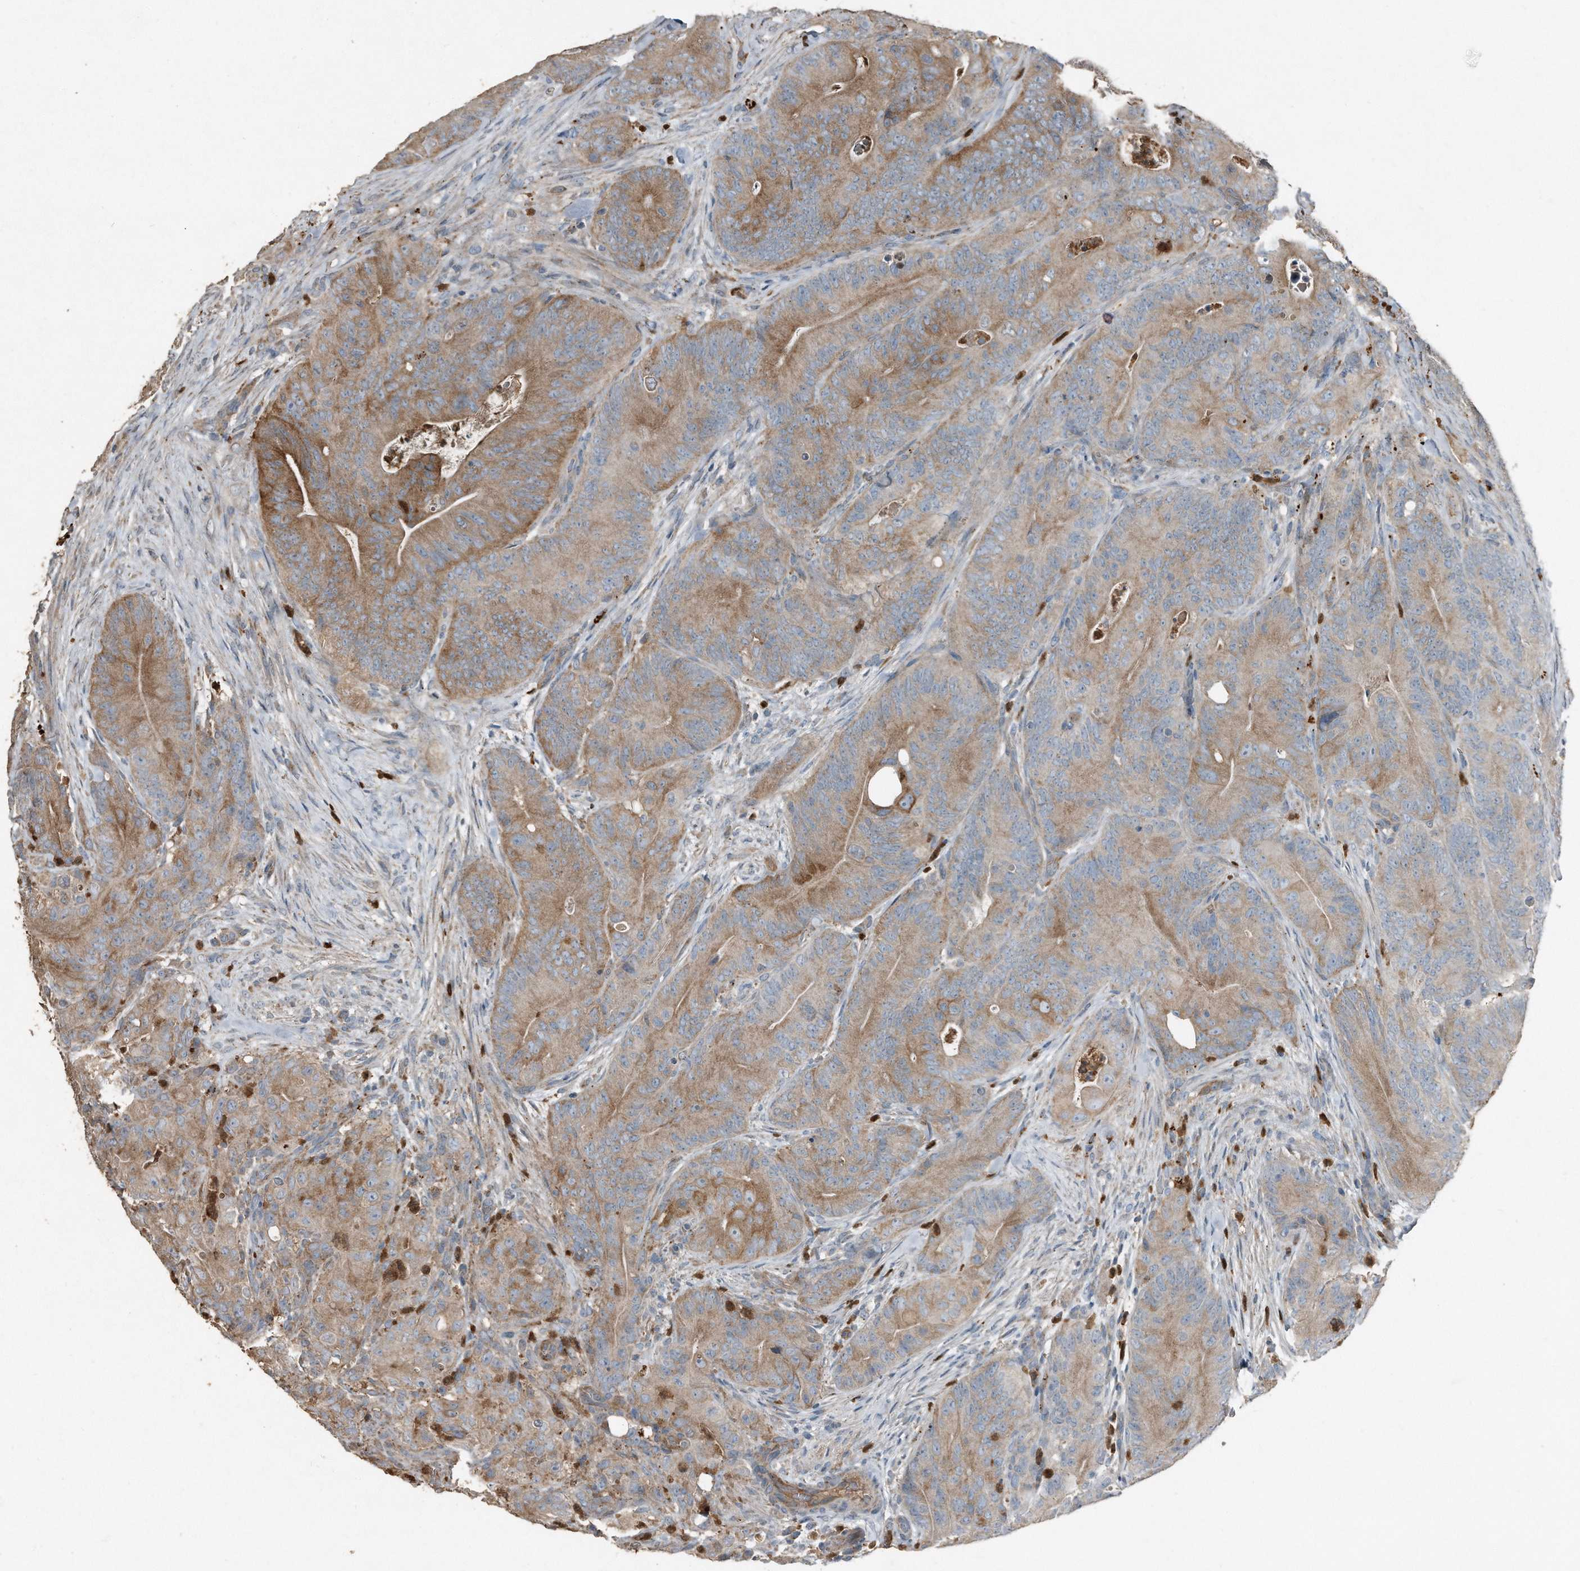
{"staining": {"intensity": "moderate", "quantity": ">75%", "location": "cytoplasmic/membranous"}, "tissue": "colorectal cancer", "cell_type": "Tumor cells", "image_type": "cancer", "snomed": [{"axis": "morphology", "description": "Normal tissue, NOS"}, {"axis": "topography", "description": "Colon"}], "caption": "The micrograph exhibits a brown stain indicating the presence of a protein in the cytoplasmic/membranous of tumor cells in colorectal cancer. Nuclei are stained in blue.", "gene": "C9", "patient": {"sex": "female", "age": 82}}